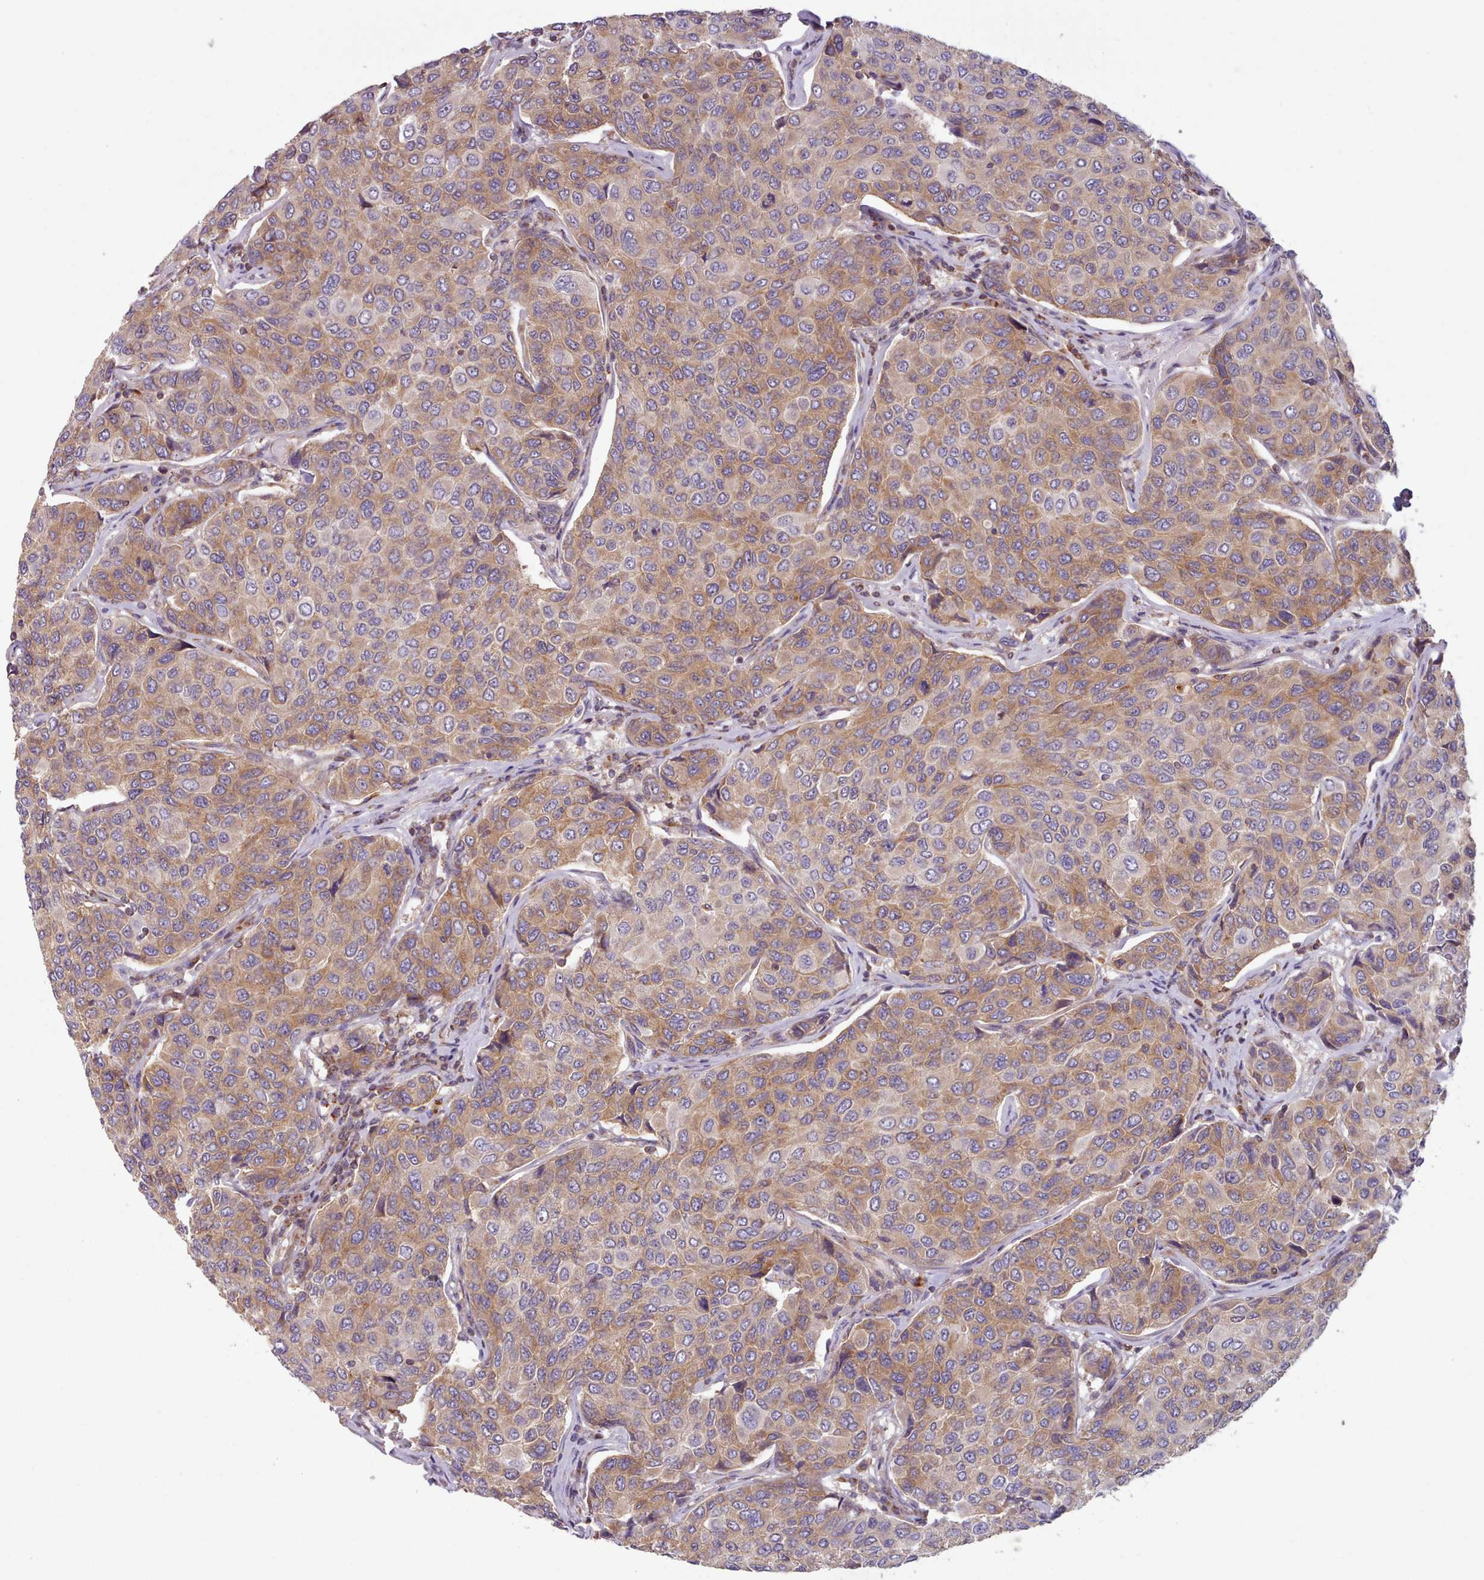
{"staining": {"intensity": "moderate", "quantity": ">75%", "location": "cytoplasmic/membranous"}, "tissue": "breast cancer", "cell_type": "Tumor cells", "image_type": "cancer", "snomed": [{"axis": "morphology", "description": "Duct carcinoma"}, {"axis": "topography", "description": "Breast"}], "caption": "DAB immunohistochemical staining of breast cancer (intraductal carcinoma) shows moderate cytoplasmic/membranous protein positivity in approximately >75% of tumor cells.", "gene": "CRYBG1", "patient": {"sex": "female", "age": 55}}